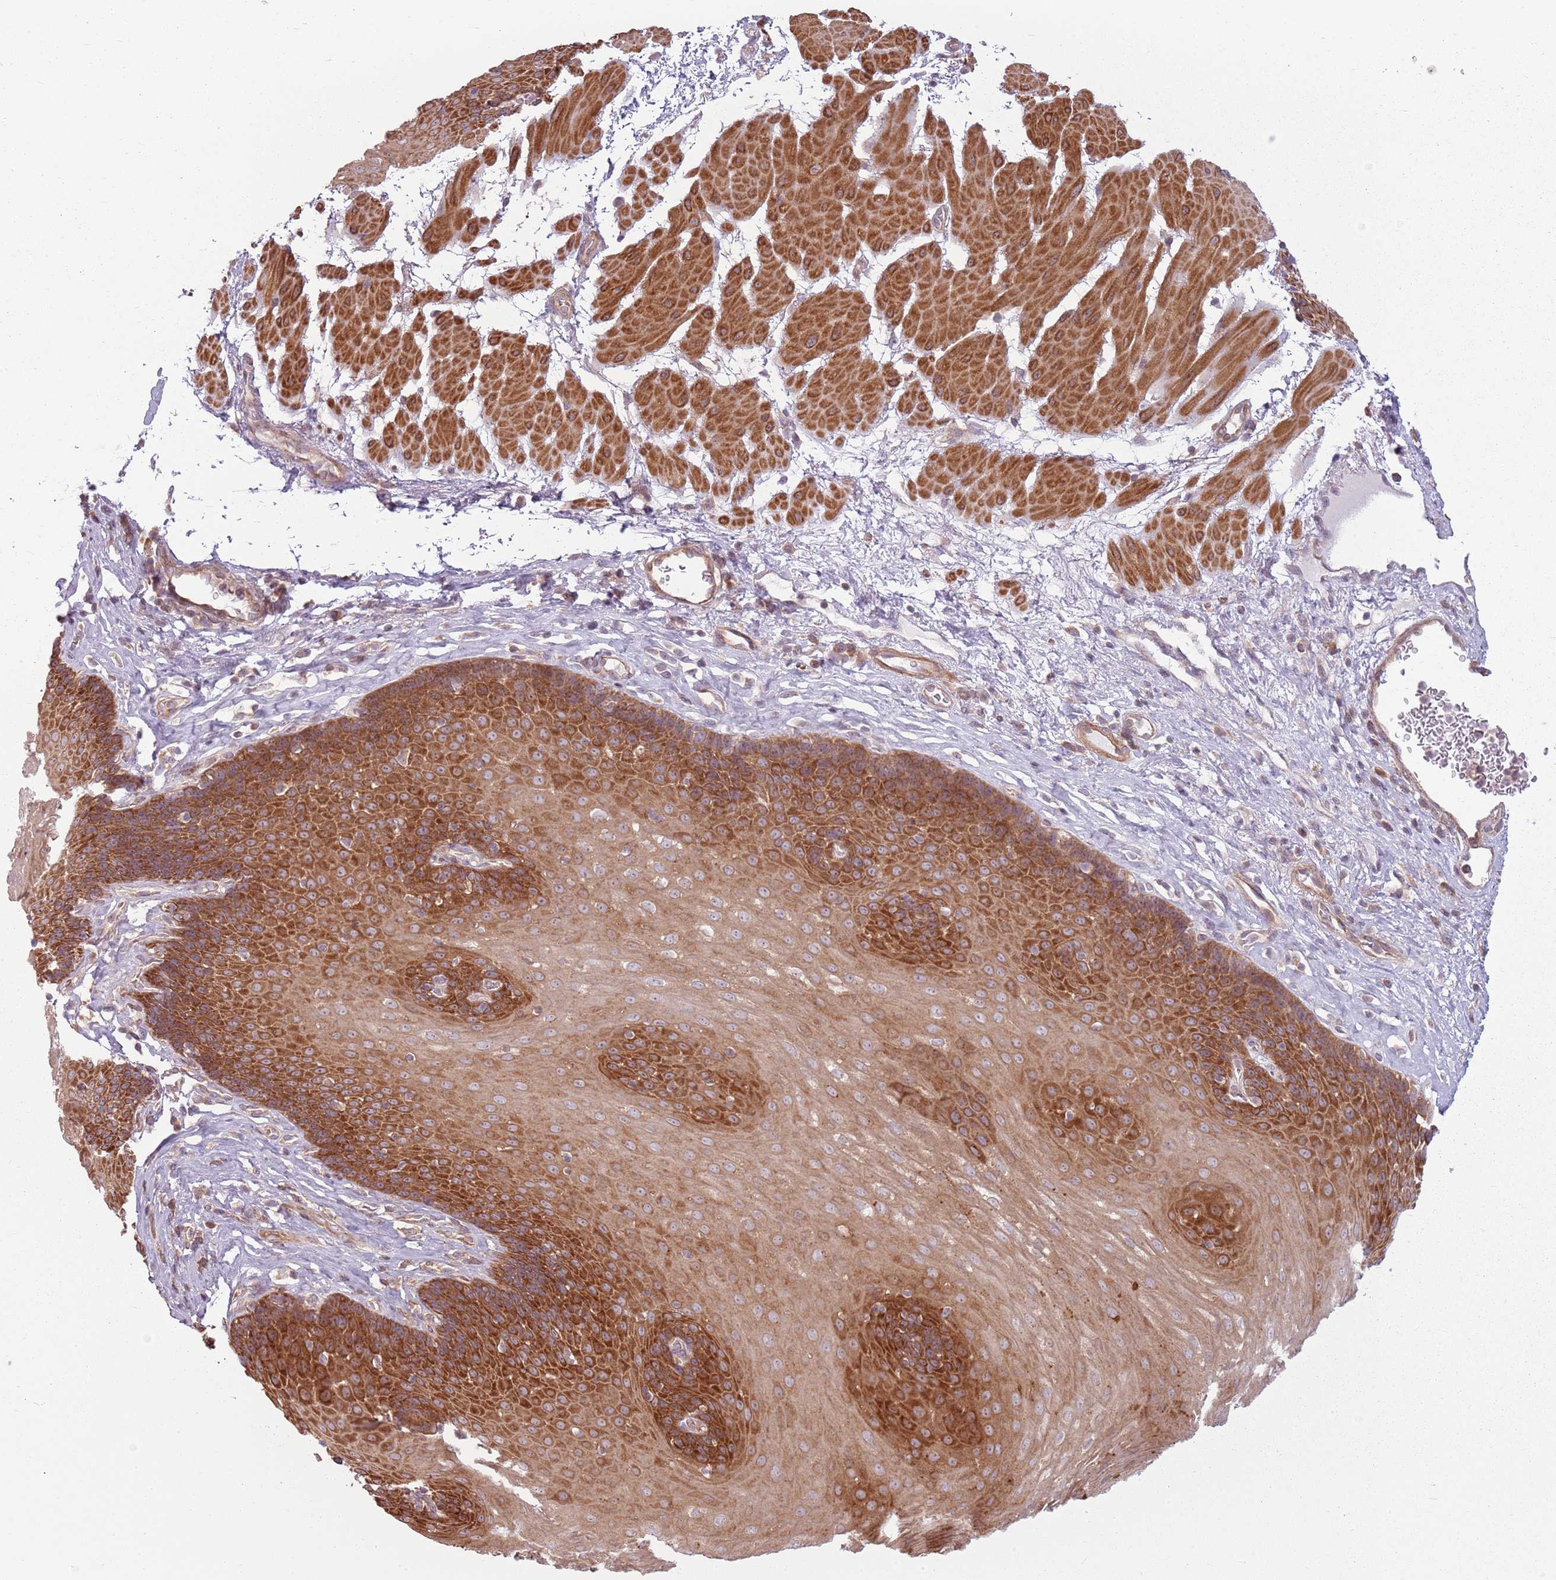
{"staining": {"intensity": "strong", "quantity": ">75%", "location": "cytoplasmic/membranous"}, "tissue": "esophagus", "cell_type": "Squamous epithelial cells", "image_type": "normal", "snomed": [{"axis": "morphology", "description": "Normal tissue, NOS"}, {"axis": "topography", "description": "Esophagus"}], "caption": "Immunohistochemical staining of normal human esophagus exhibits strong cytoplasmic/membranous protein positivity in about >75% of squamous epithelial cells.", "gene": "RPL21", "patient": {"sex": "female", "age": 66}}